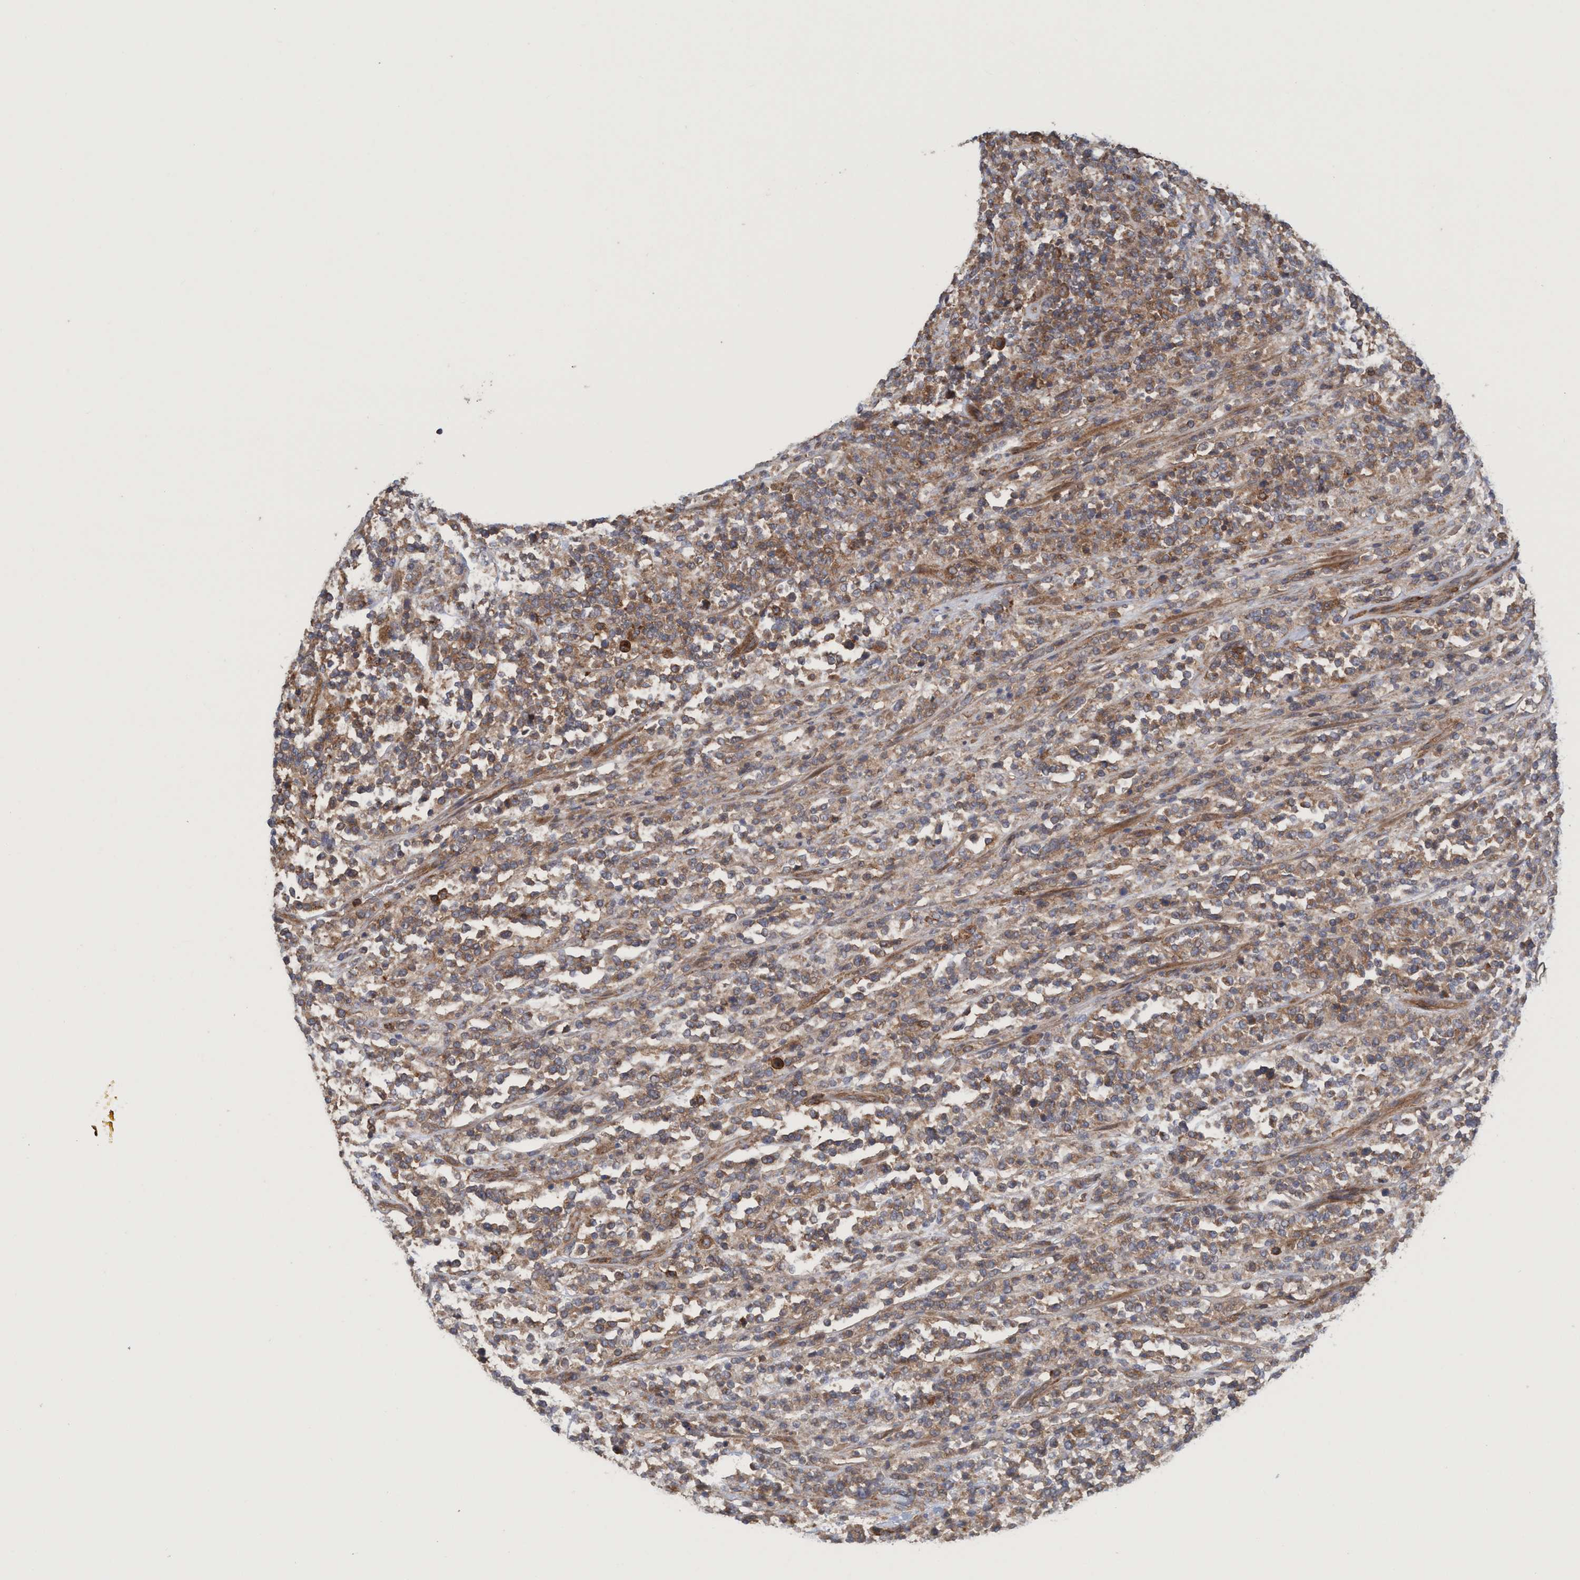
{"staining": {"intensity": "strong", "quantity": ">75%", "location": "cytoplasmic/membranous"}, "tissue": "lymphoma", "cell_type": "Tumor cells", "image_type": "cancer", "snomed": [{"axis": "morphology", "description": "Malignant lymphoma, non-Hodgkin's type, High grade"}, {"axis": "topography", "description": "Soft tissue"}], "caption": "IHC of lymphoma exhibits high levels of strong cytoplasmic/membranous positivity in about >75% of tumor cells.", "gene": "SPECC1", "patient": {"sex": "male", "age": 18}}